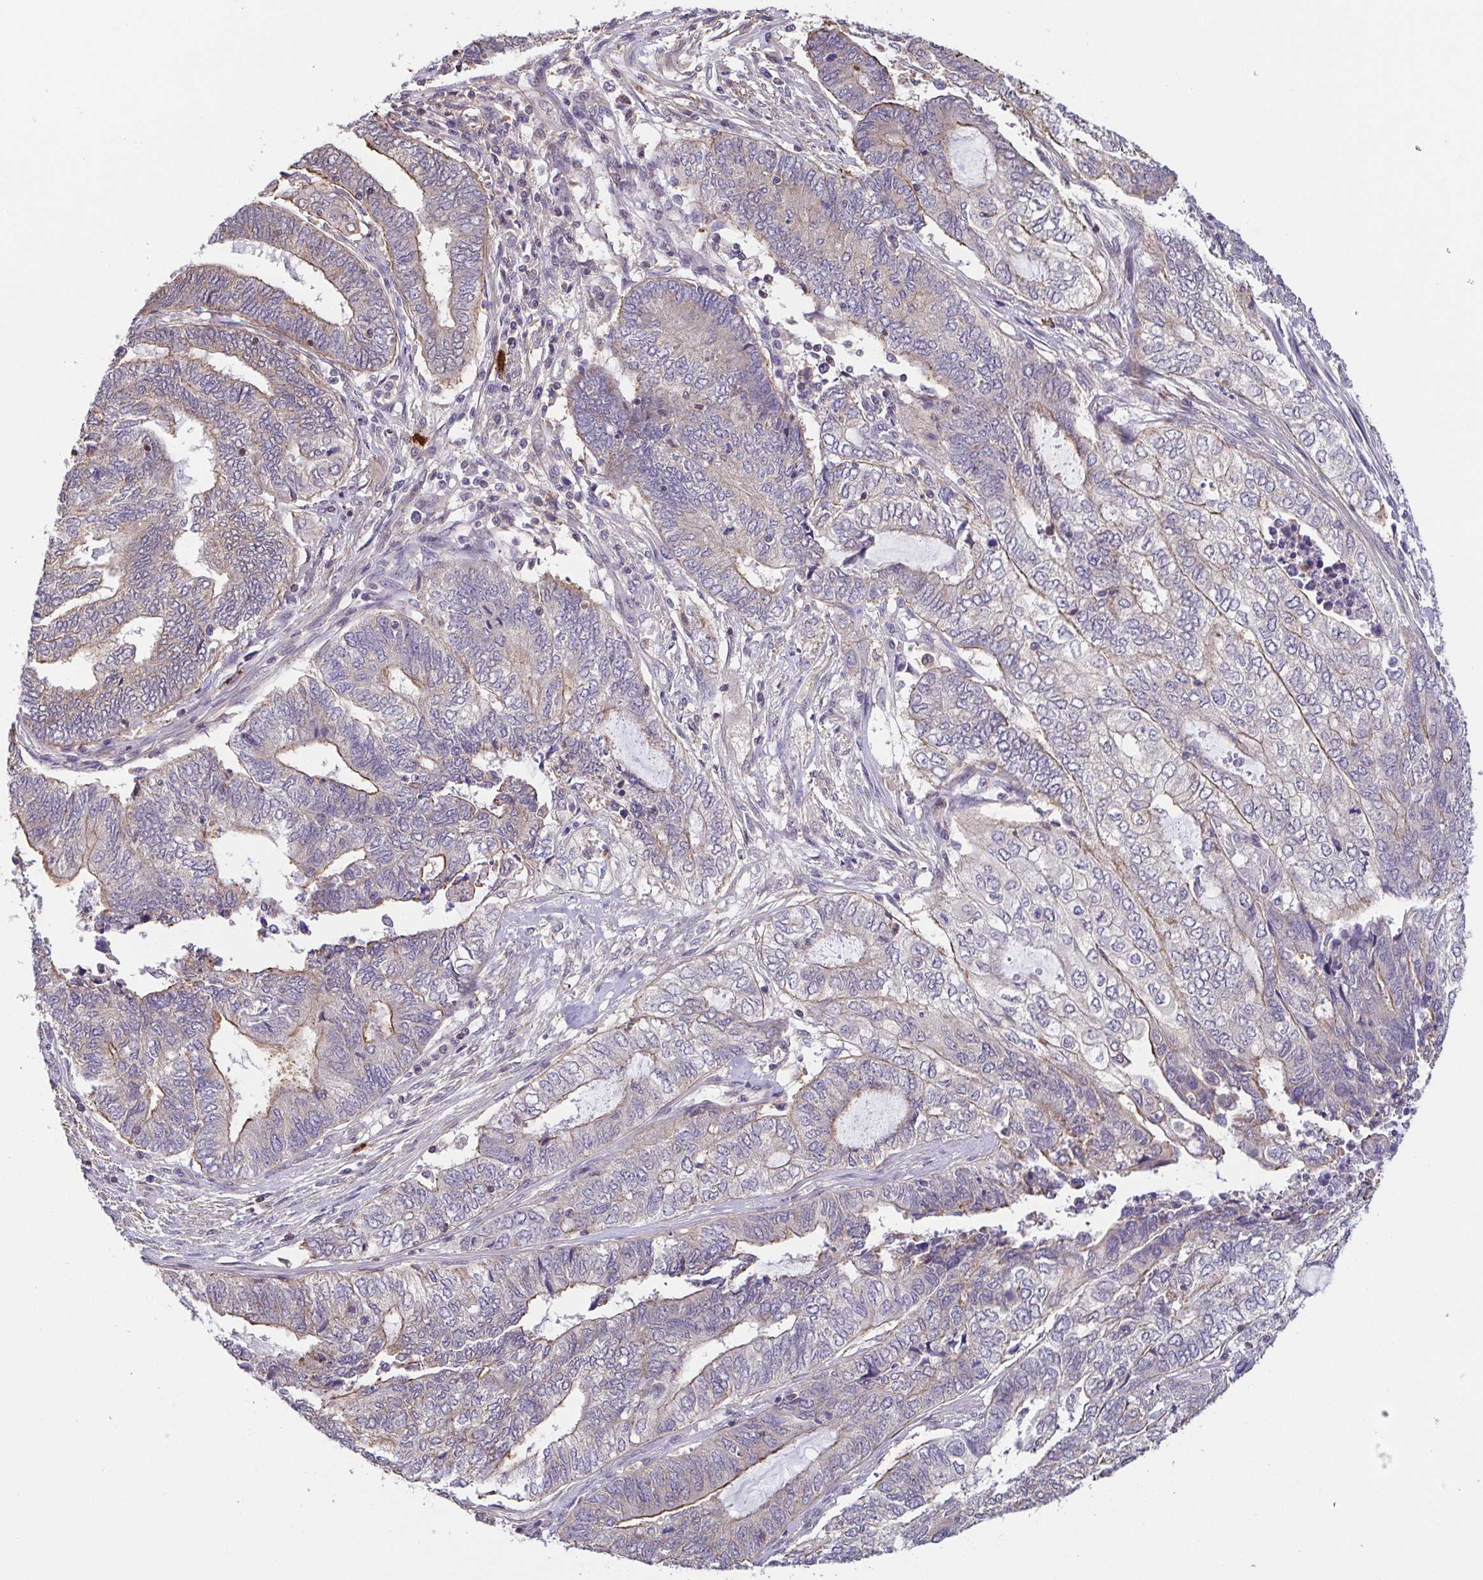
{"staining": {"intensity": "weak", "quantity": "25%-75%", "location": "cytoplasmic/membranous"}, "tissue": "endometrial cancer", "cell_type": "Tumor cells", "image_type": "cancer", "snomed": [{"axis": "morphology", "description": "Adenocarcinoma, NOS"}, {"axis": "topography", "description": "Uterus"}, {"axis": "topography", "description": "Endometrium"}], "caption": "About 25%-75% of tumor cells in human endometrial cancer (adenocarcinoma) demonstrate weak cytoplasmic/membranous protein positivity as visualized by brown immunohistochemical staining.", "gene": "PREPL", "patient": {"sex": "female", "age": 70}}